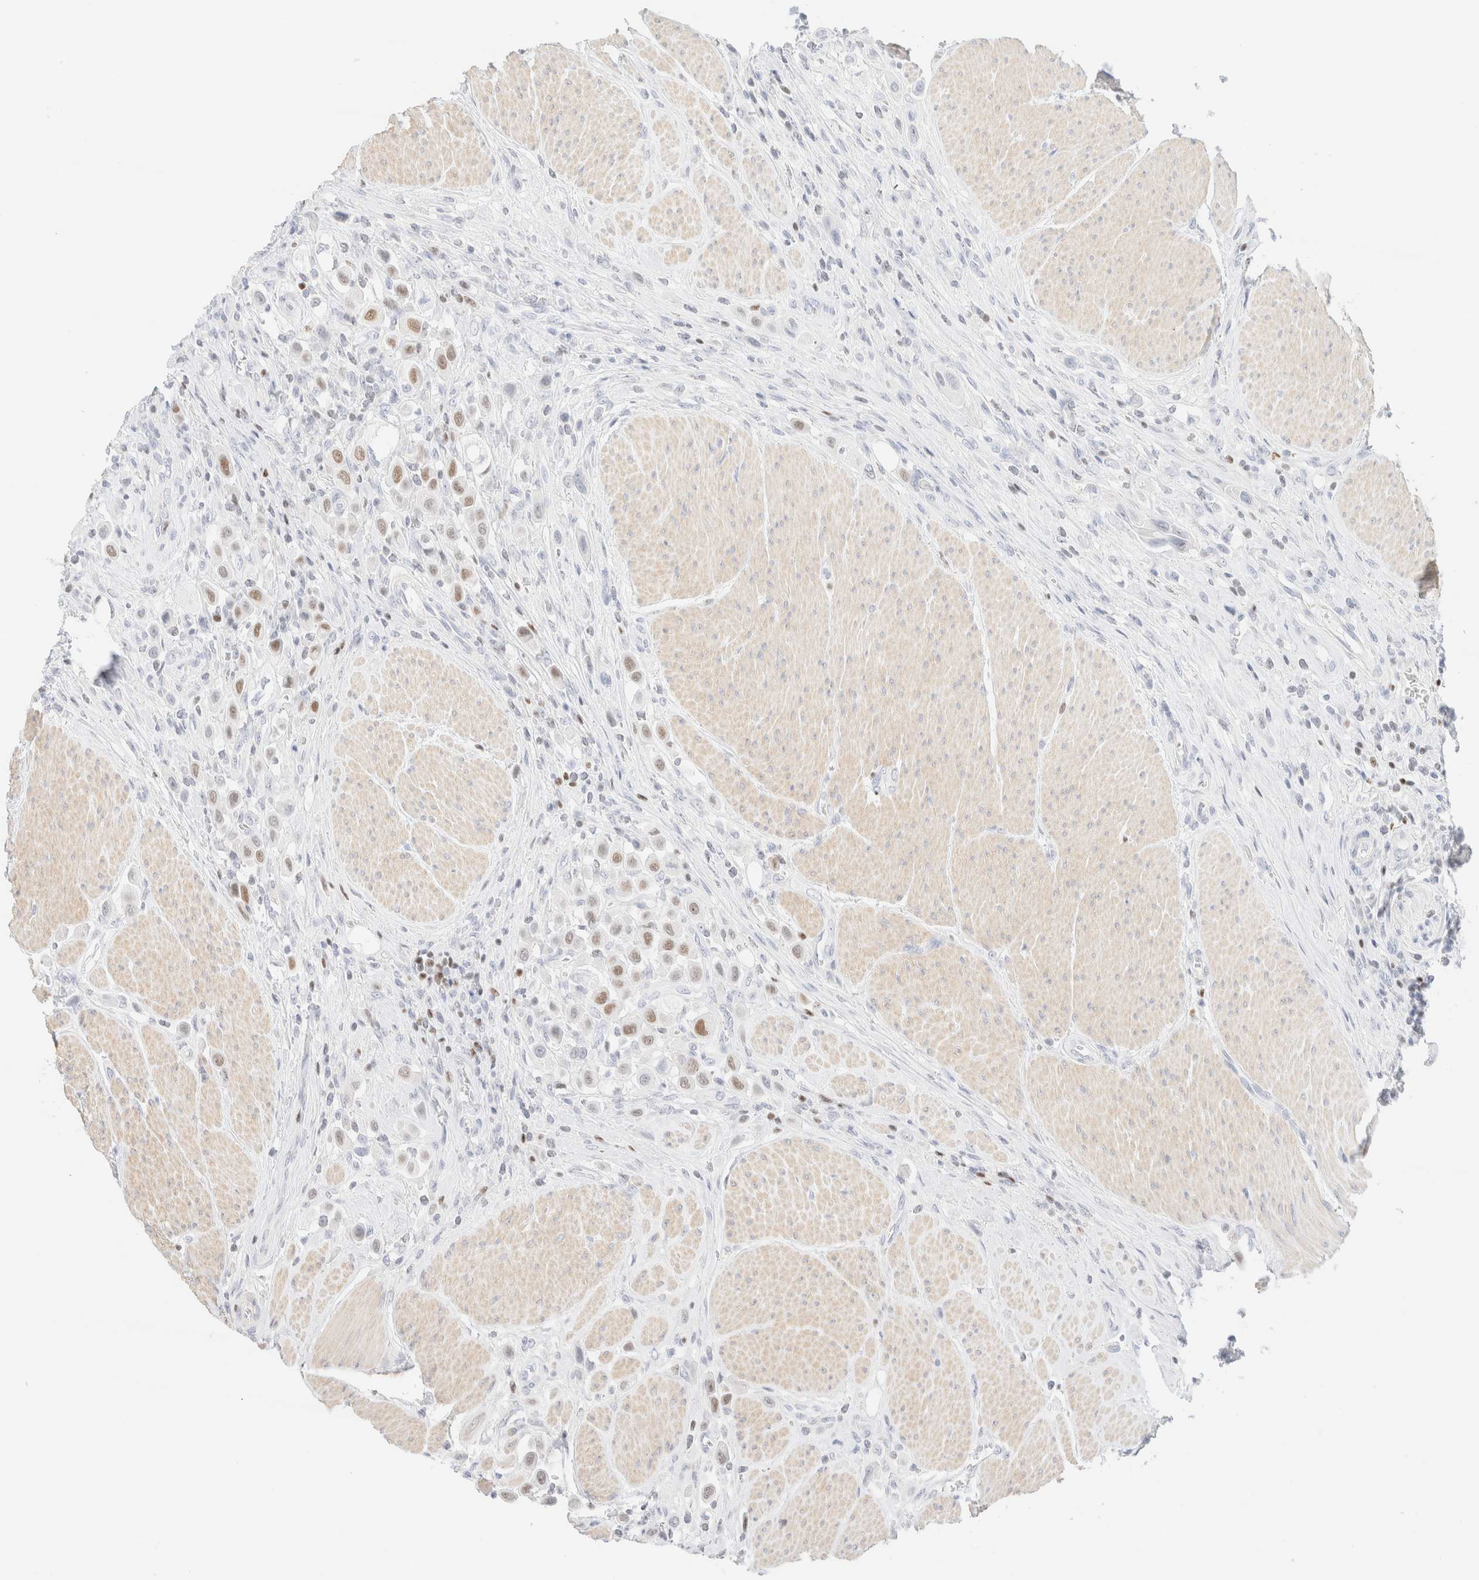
{"staining": {"intensity": "moderate", "quantity": "25%-75%", "location": "nuclear"}, "tissue": "urothelial cancer", "cell_type": "Tumor cells", "image_type": "cancer", "snomed": [{"axis": "morphology", "description": "Urothelial carcinoma, High grade"}, {"axis": "topography", "description": "Urinary bladder"}], "caption": "Immunohistochemical staining of urothelial carcinoma (high-grade) shows moderate nuclear protein staining in approximately 25%-75% of tumor cells.", "gene": "IKZF3", "patient": {"sex": "male", "age": 50}}